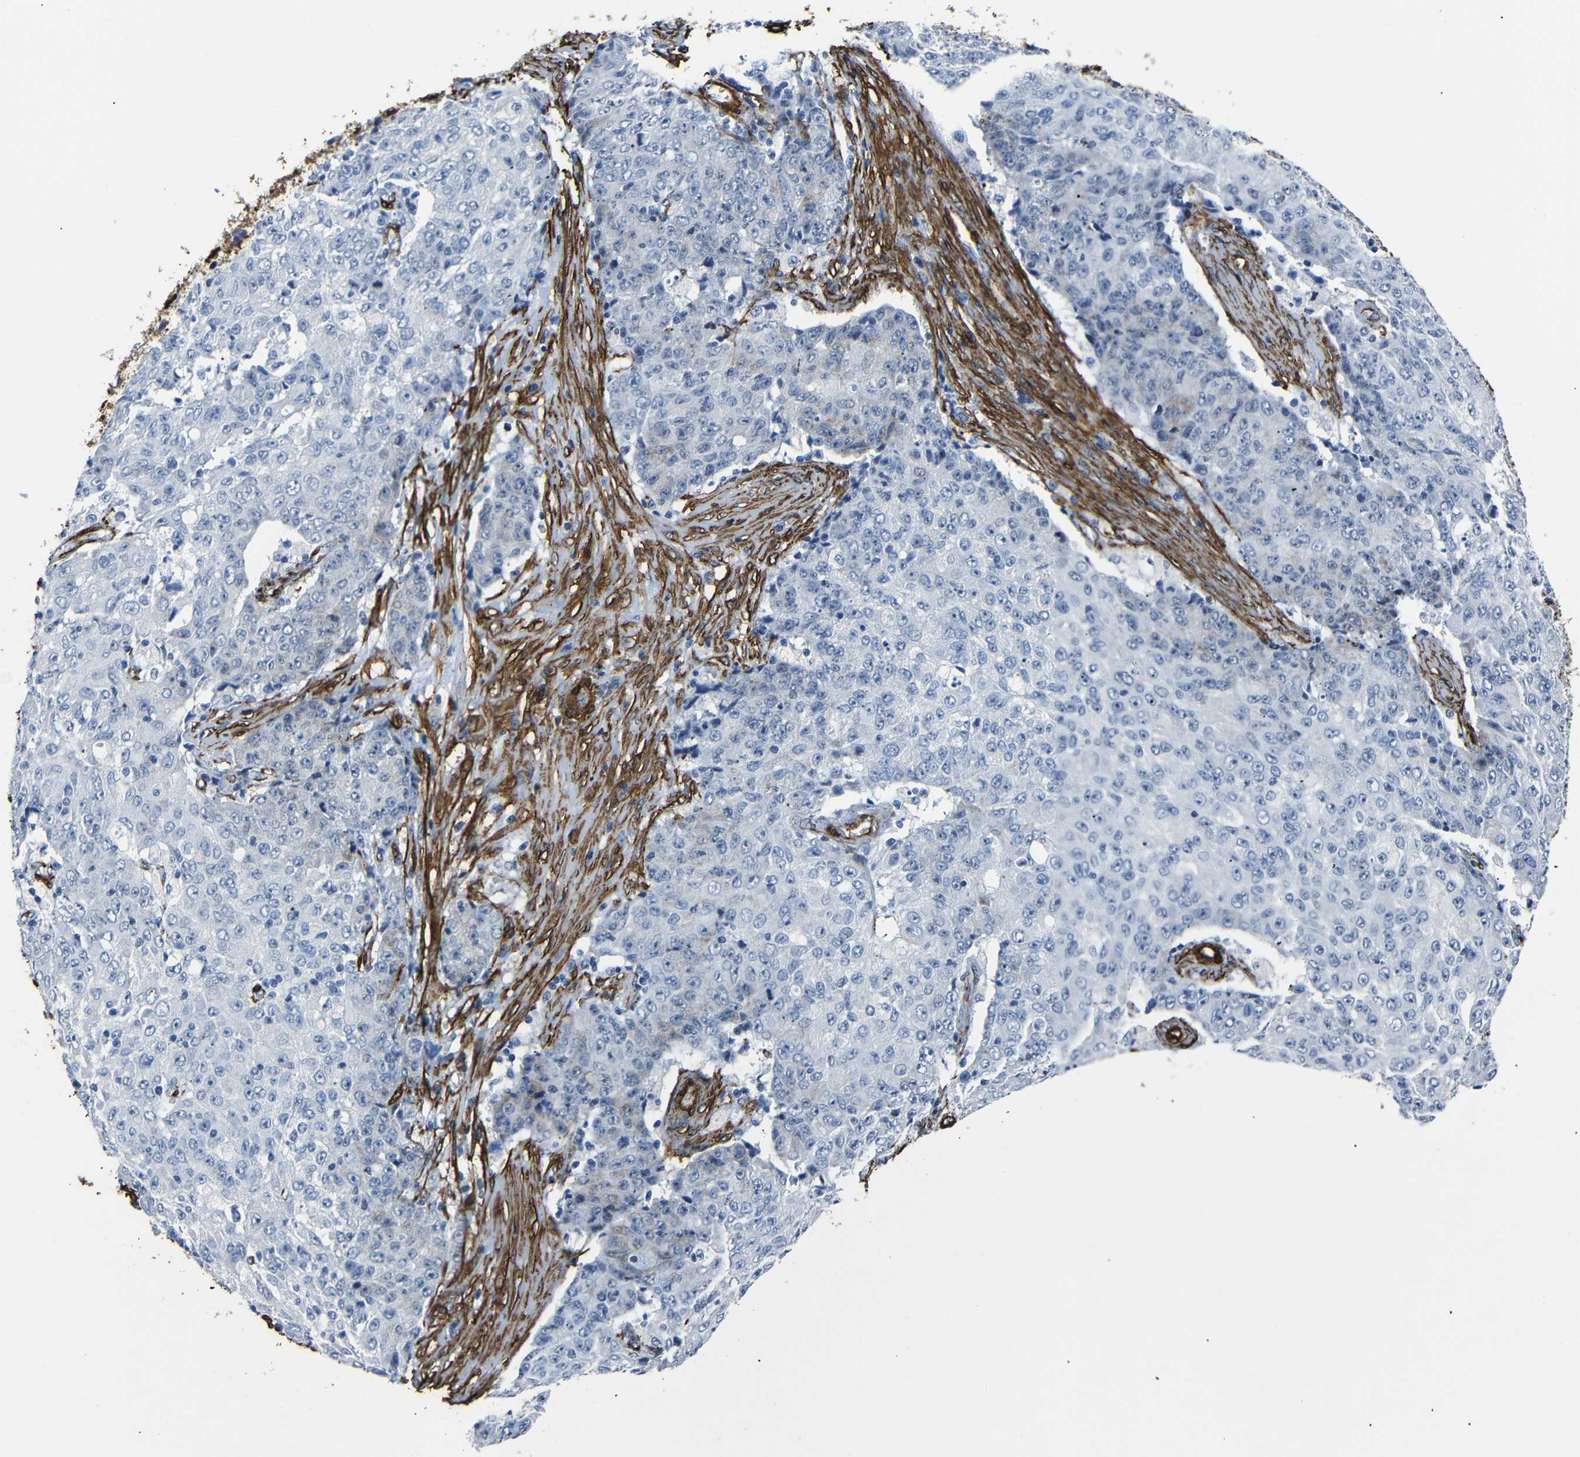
{"staining": {"intensity": "negative", "quantity": "none", "location": "none"}, "tissue": "ovarian cancer", "cell_type": "Tumor cells", "image_type": "cancer", "snomed": [{"axis": "morphology", "description": "Carcinoma, endometroid"}, {"axis": "topography", "description": "Ovary"}], "caption": "Immunohistochemistry of ovarian cancer reveals no expression in tumor cells.", "gene": "ACTA2", "patient": {"sex": "female", "age": 42}}